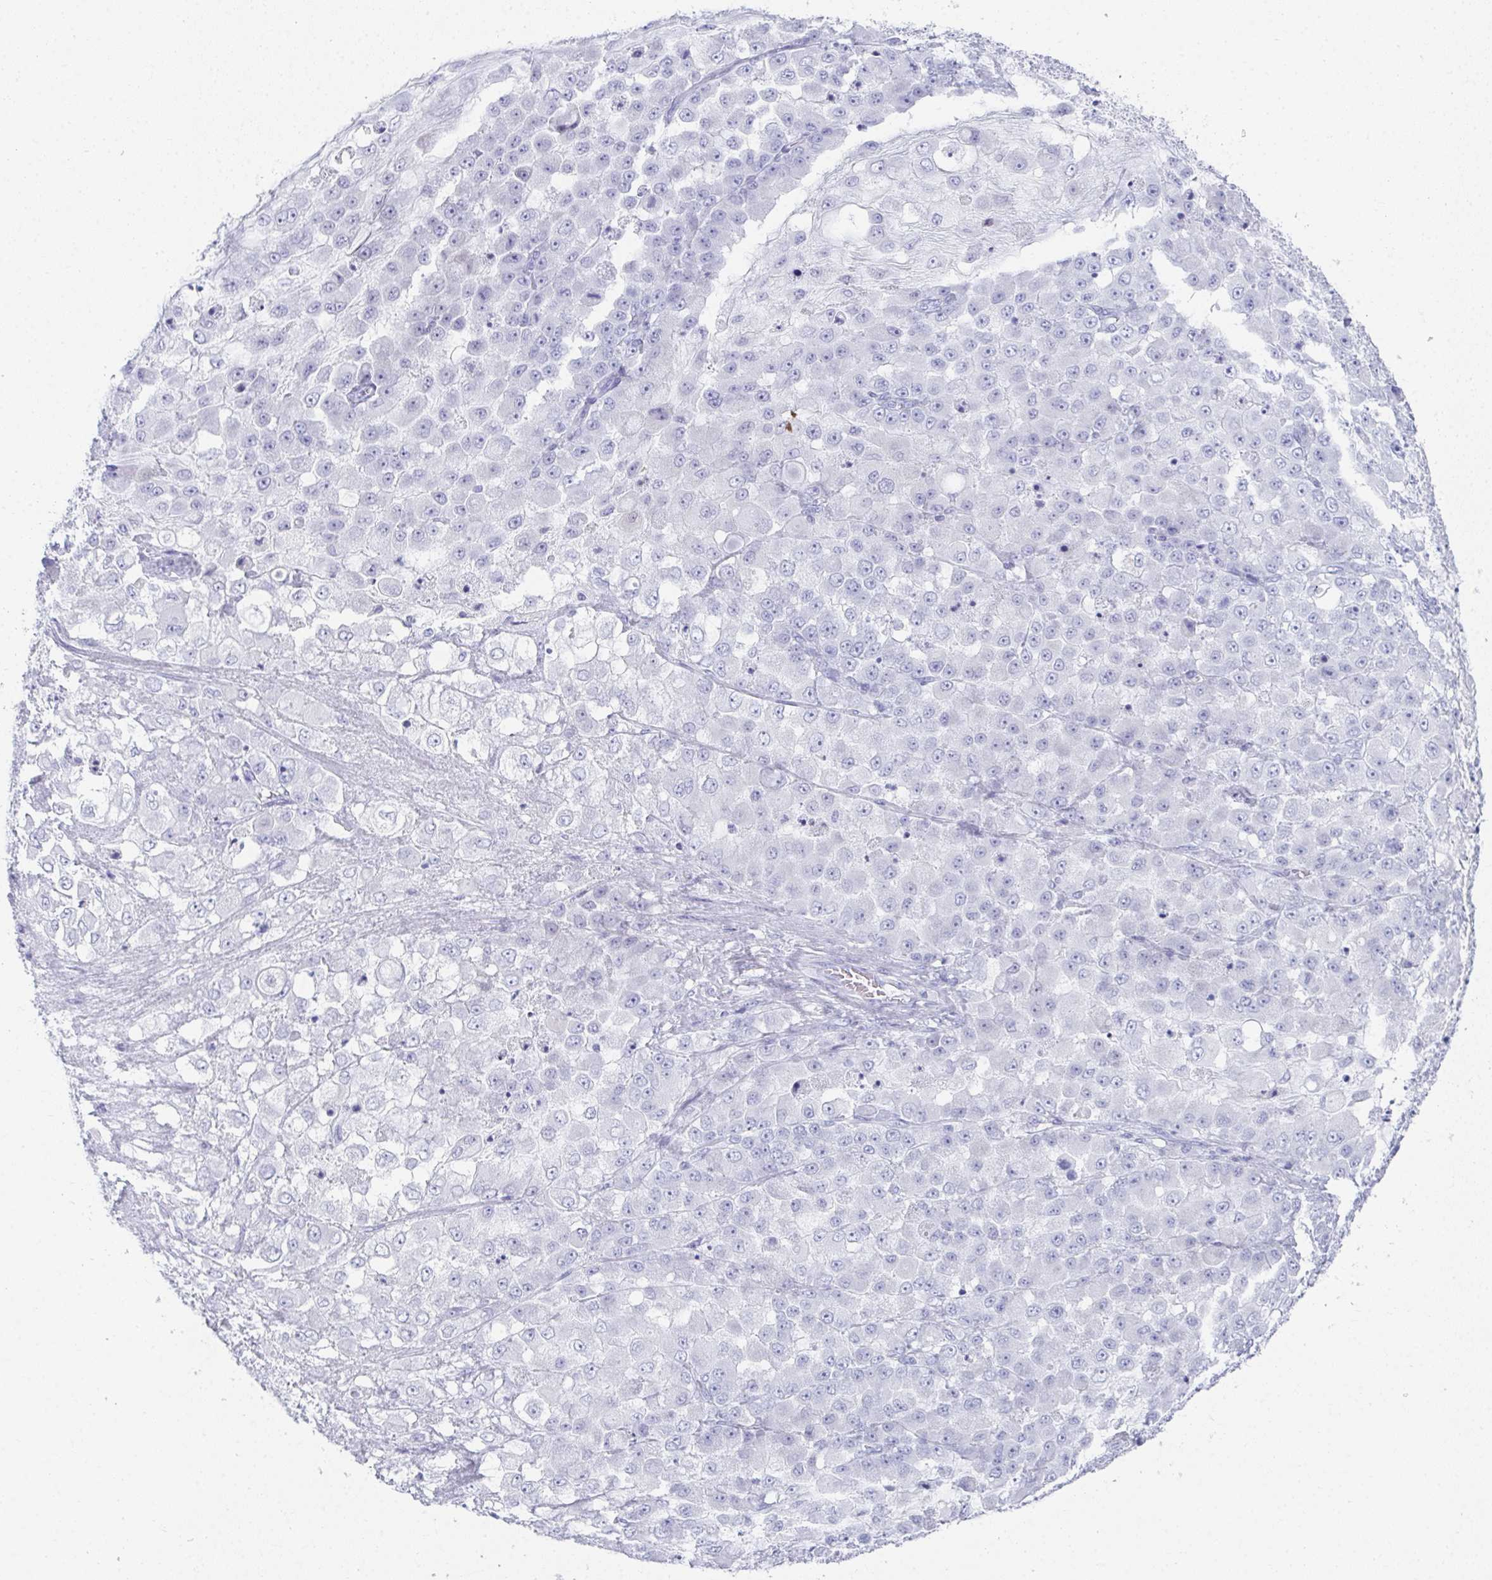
{"staining": {"intensity": "negative", "quantity": "none", "location": "none"}, "tissue": "stomach cancer", "cell_type": "Tumor cells", "image_type": "cancer", "snomed": [{"axis": "morphology", "description": "Adenocarcinoma, NOS"}, {"axis": "topography", "description": "Stomach"}], "caption": "A micrograph of human stomach adenocarcinoma is negative for staining in tumor cells. (DAB (3,3'-diaminobenzidine) immunohistochemistry (IHC), high magnification).", "gene": "SYCP1", "patient": {"sex": "female", "age": 76}}